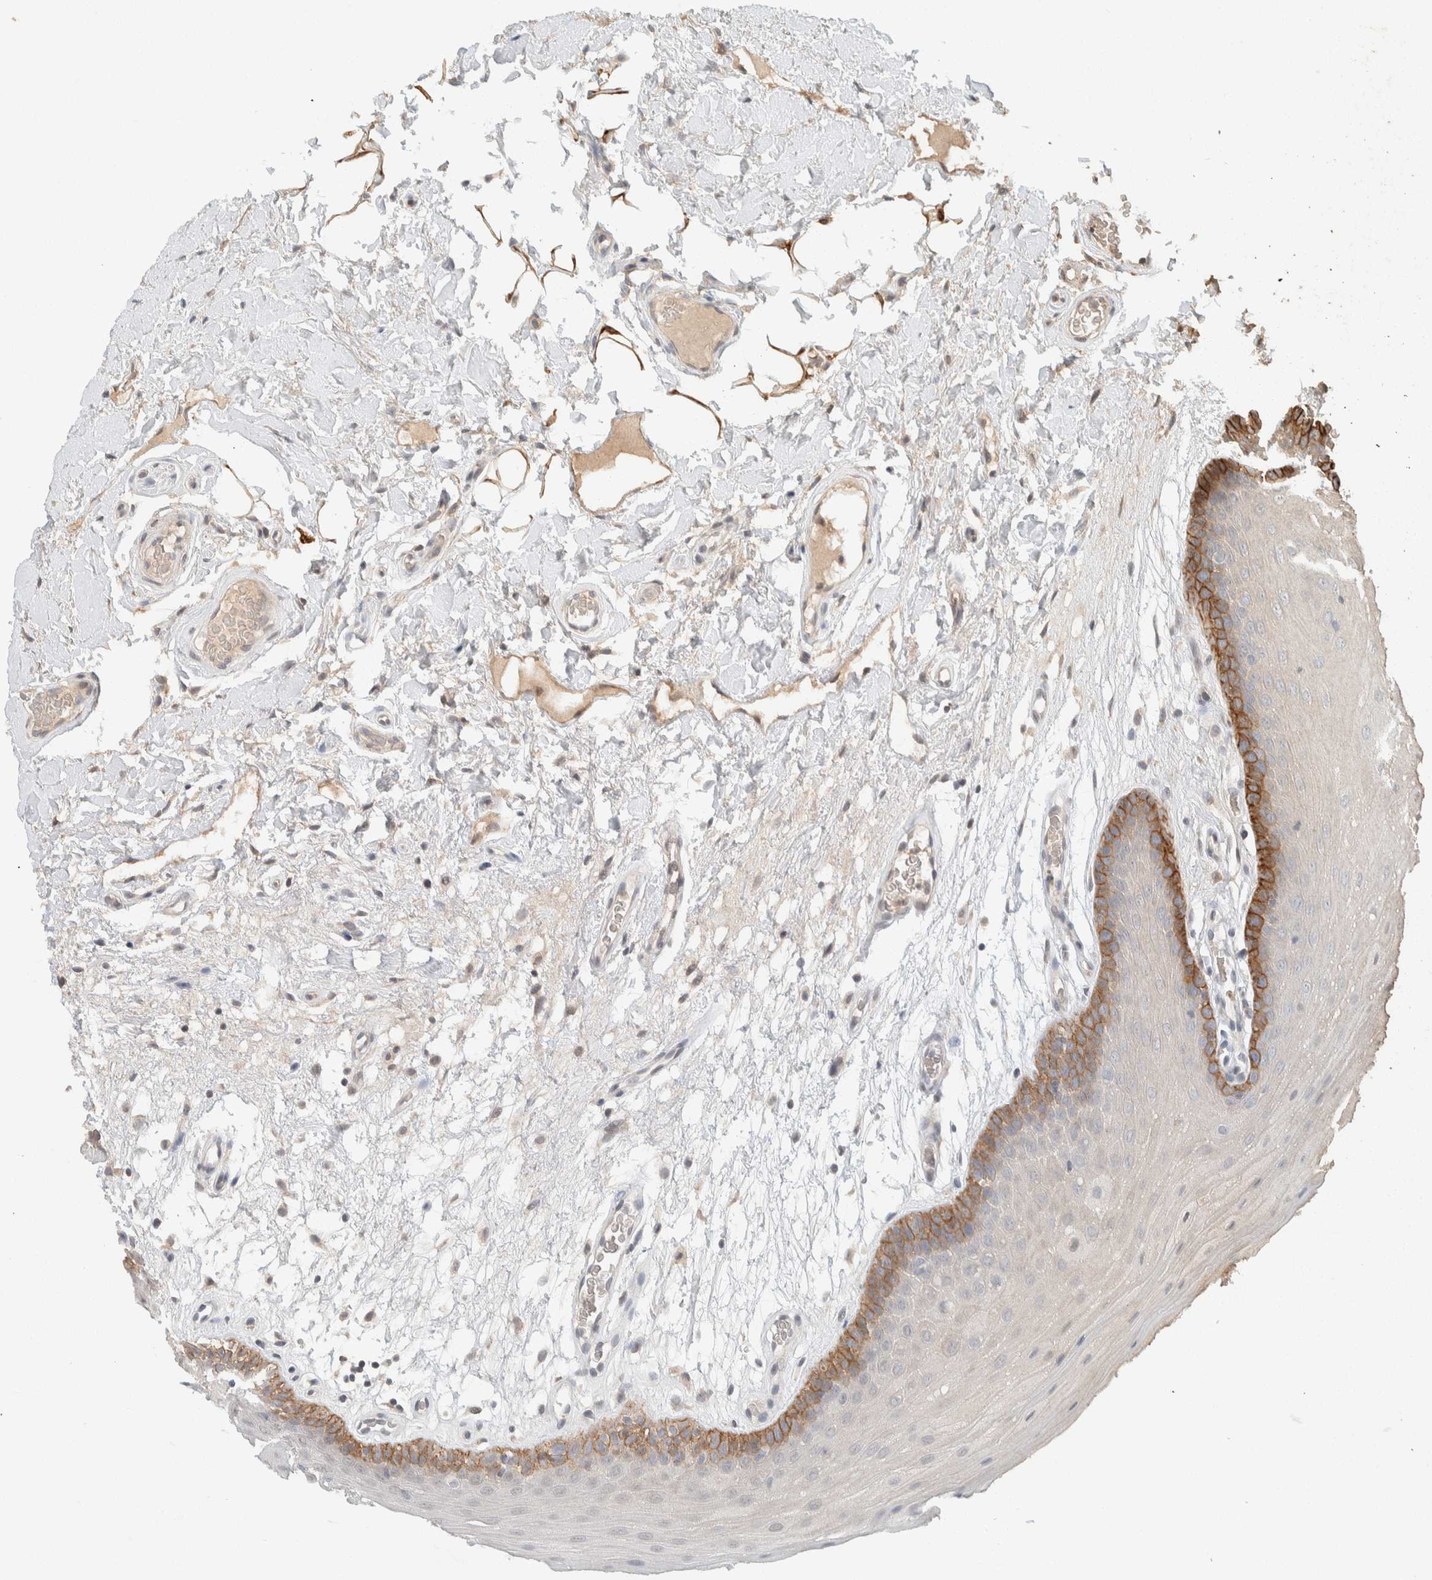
{"staining": {"intensity": "moderate", "quantity": "<25%", "location": "cytoplasmic/membranous"}, "tissue": "oral mucosa", "cell_type": "Squamous epithelial cells", "image_type": "normal", "snomed": [{"axis": "morphology", "description": "Normal tissue, NOS"}, {"axis": "morphology", "description": "Squamous cell carcinoma, NOS"}, {"axis": "topography", "description": "Oral tissue"}, {"axis": "topography", "description": "Head-Neck"}], "caption": "Immunohistochemistry micrograph of normal oral mucosa stained for a protein (brown), which demonstrates low levels of moderate cytoplasmic/membranous expression in about <25% of squamous epithelial cells.", "gene": "ZNF567", "patient": {"sex": "male", "age": 71}}